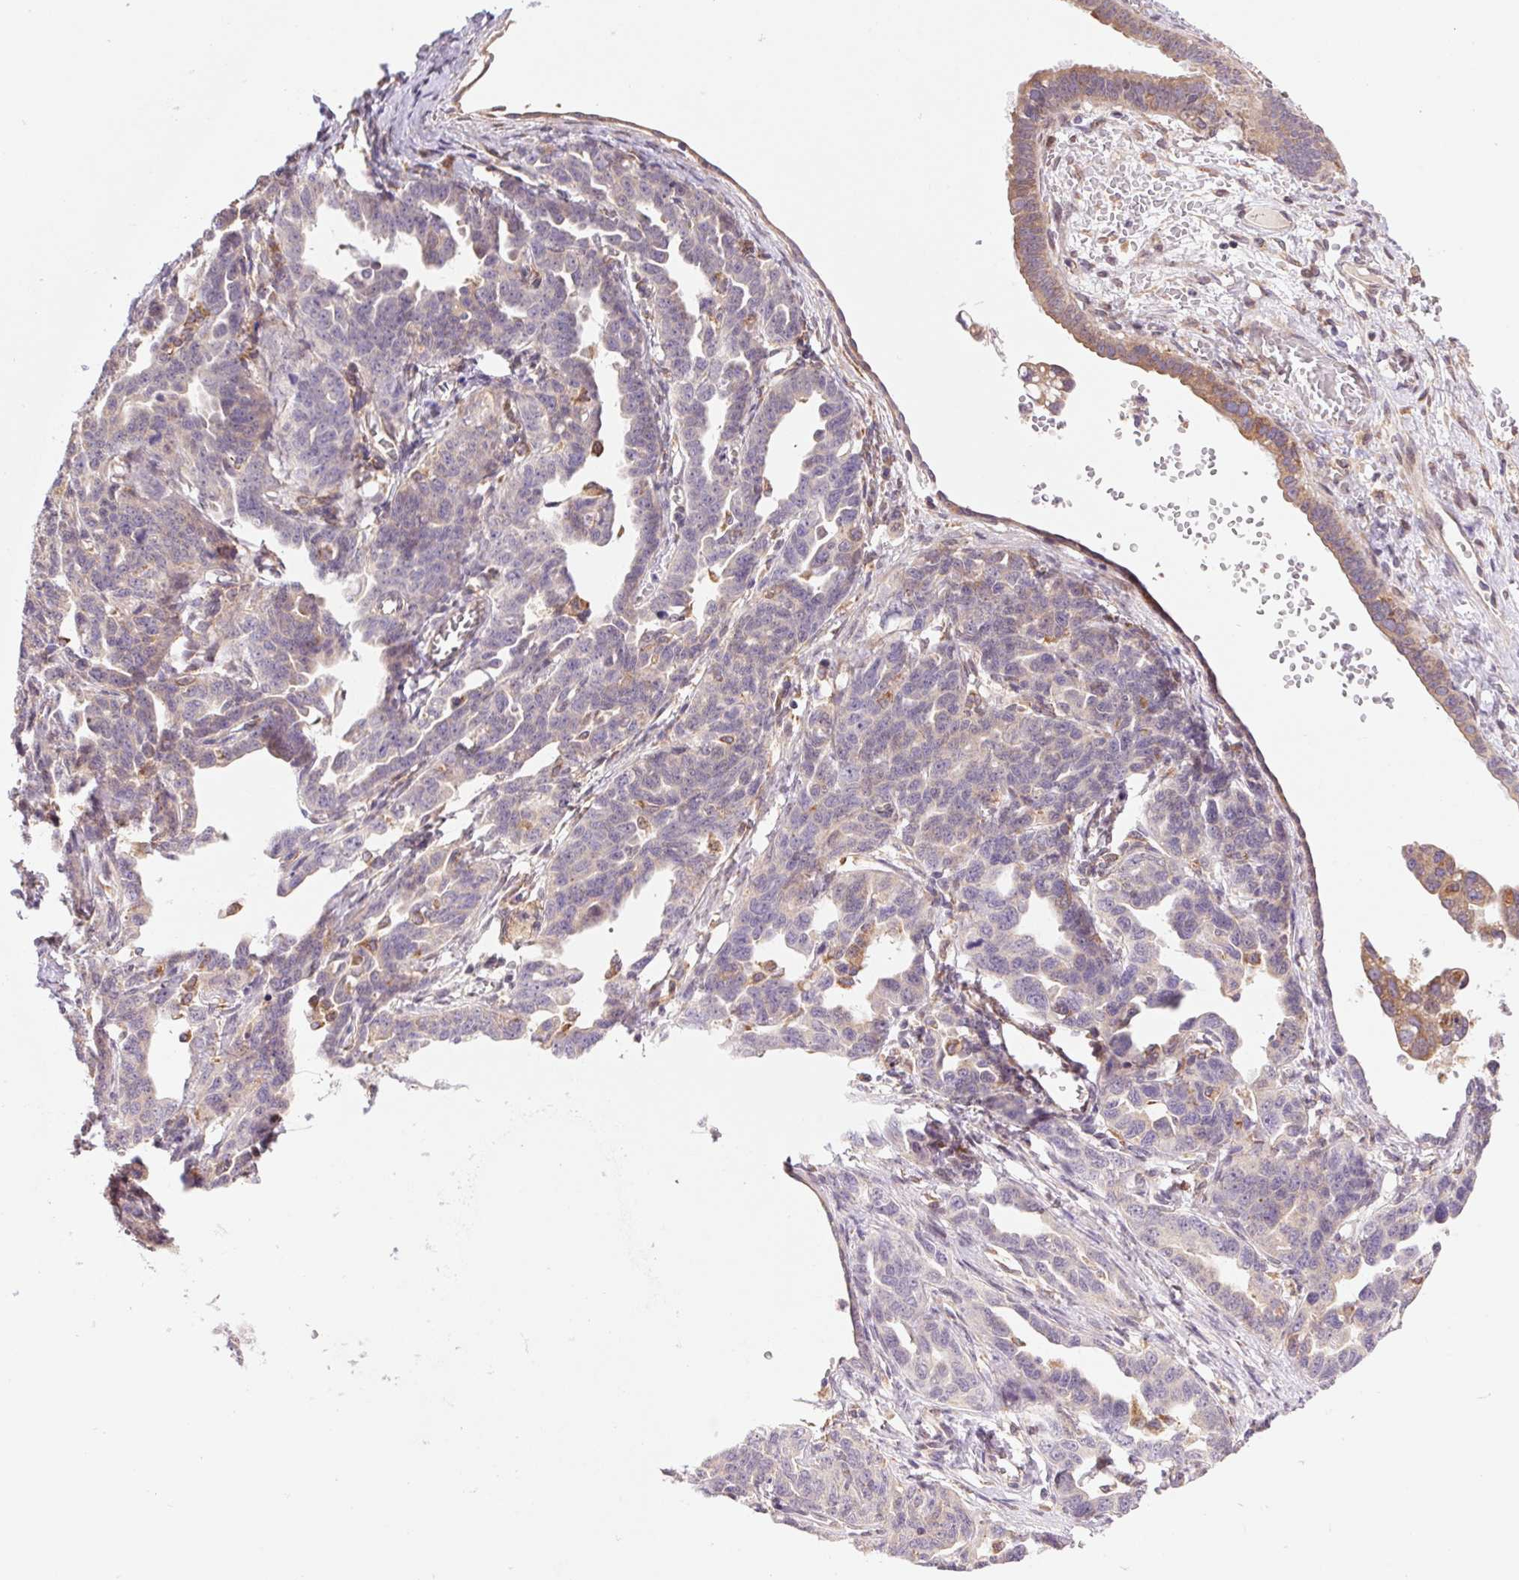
{"staining": {"intensity": "weak", "quantity": "<25%", "location": "cytoplasmic/membranous"}, "tissue": "ovarian cancer", "cell_type": "Tumor cells", "image_type": "cancer", "snomed": [{"axis": "morphology", "description": "Cystadenocarcinoma, serous, NOS"}, {"axis": "topography", "description": "Ovary"}], "caption": "Micrograph shows no protein staining in tumor cells of ovarian cancer (serous cystadenocarcinoma) tissue.", "gene": "KLHL20", "patient": {"sex": "female", "age": 69}}